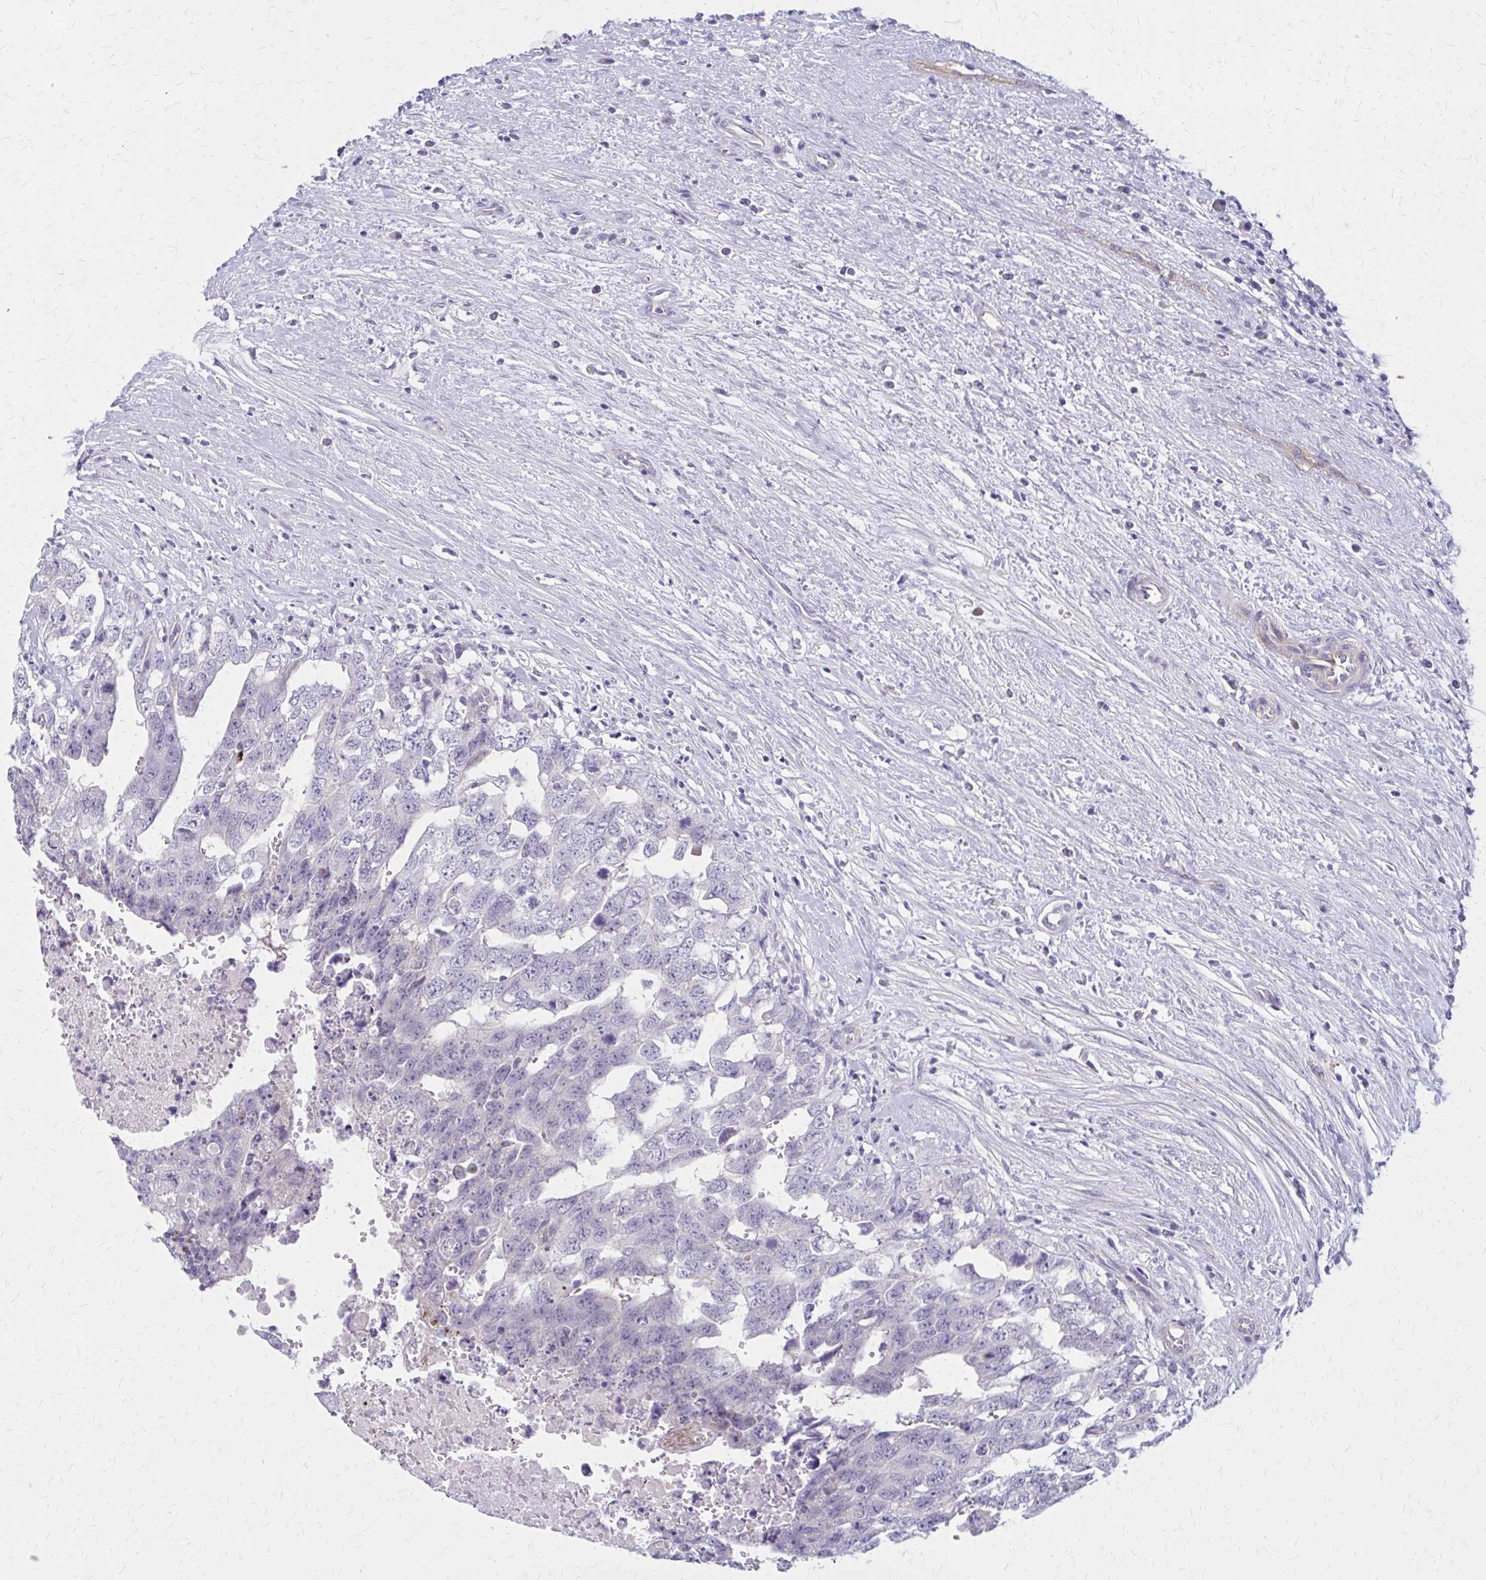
{"staining": {"intensity": "negative", "quantity": "none", "location": "none"}, "tissue": "testis cancer", "cell_type": "Tumor cells", "image_type": "cancer", "snomed": [{"axis": "morphology", "description": "Seminoma, NOS"}, {"axis": "morphology", "description": "Carcinoma, Embryonal, NOS"}, {"axis": "topography", "description": "Testis"}], "caption": "Immunohistochemical staining of human seminoma (testis) exhibits no significant positivity in tumor cells.", "gene": "GLYATL2", "patient": {"sex": "male", "age": 29}}